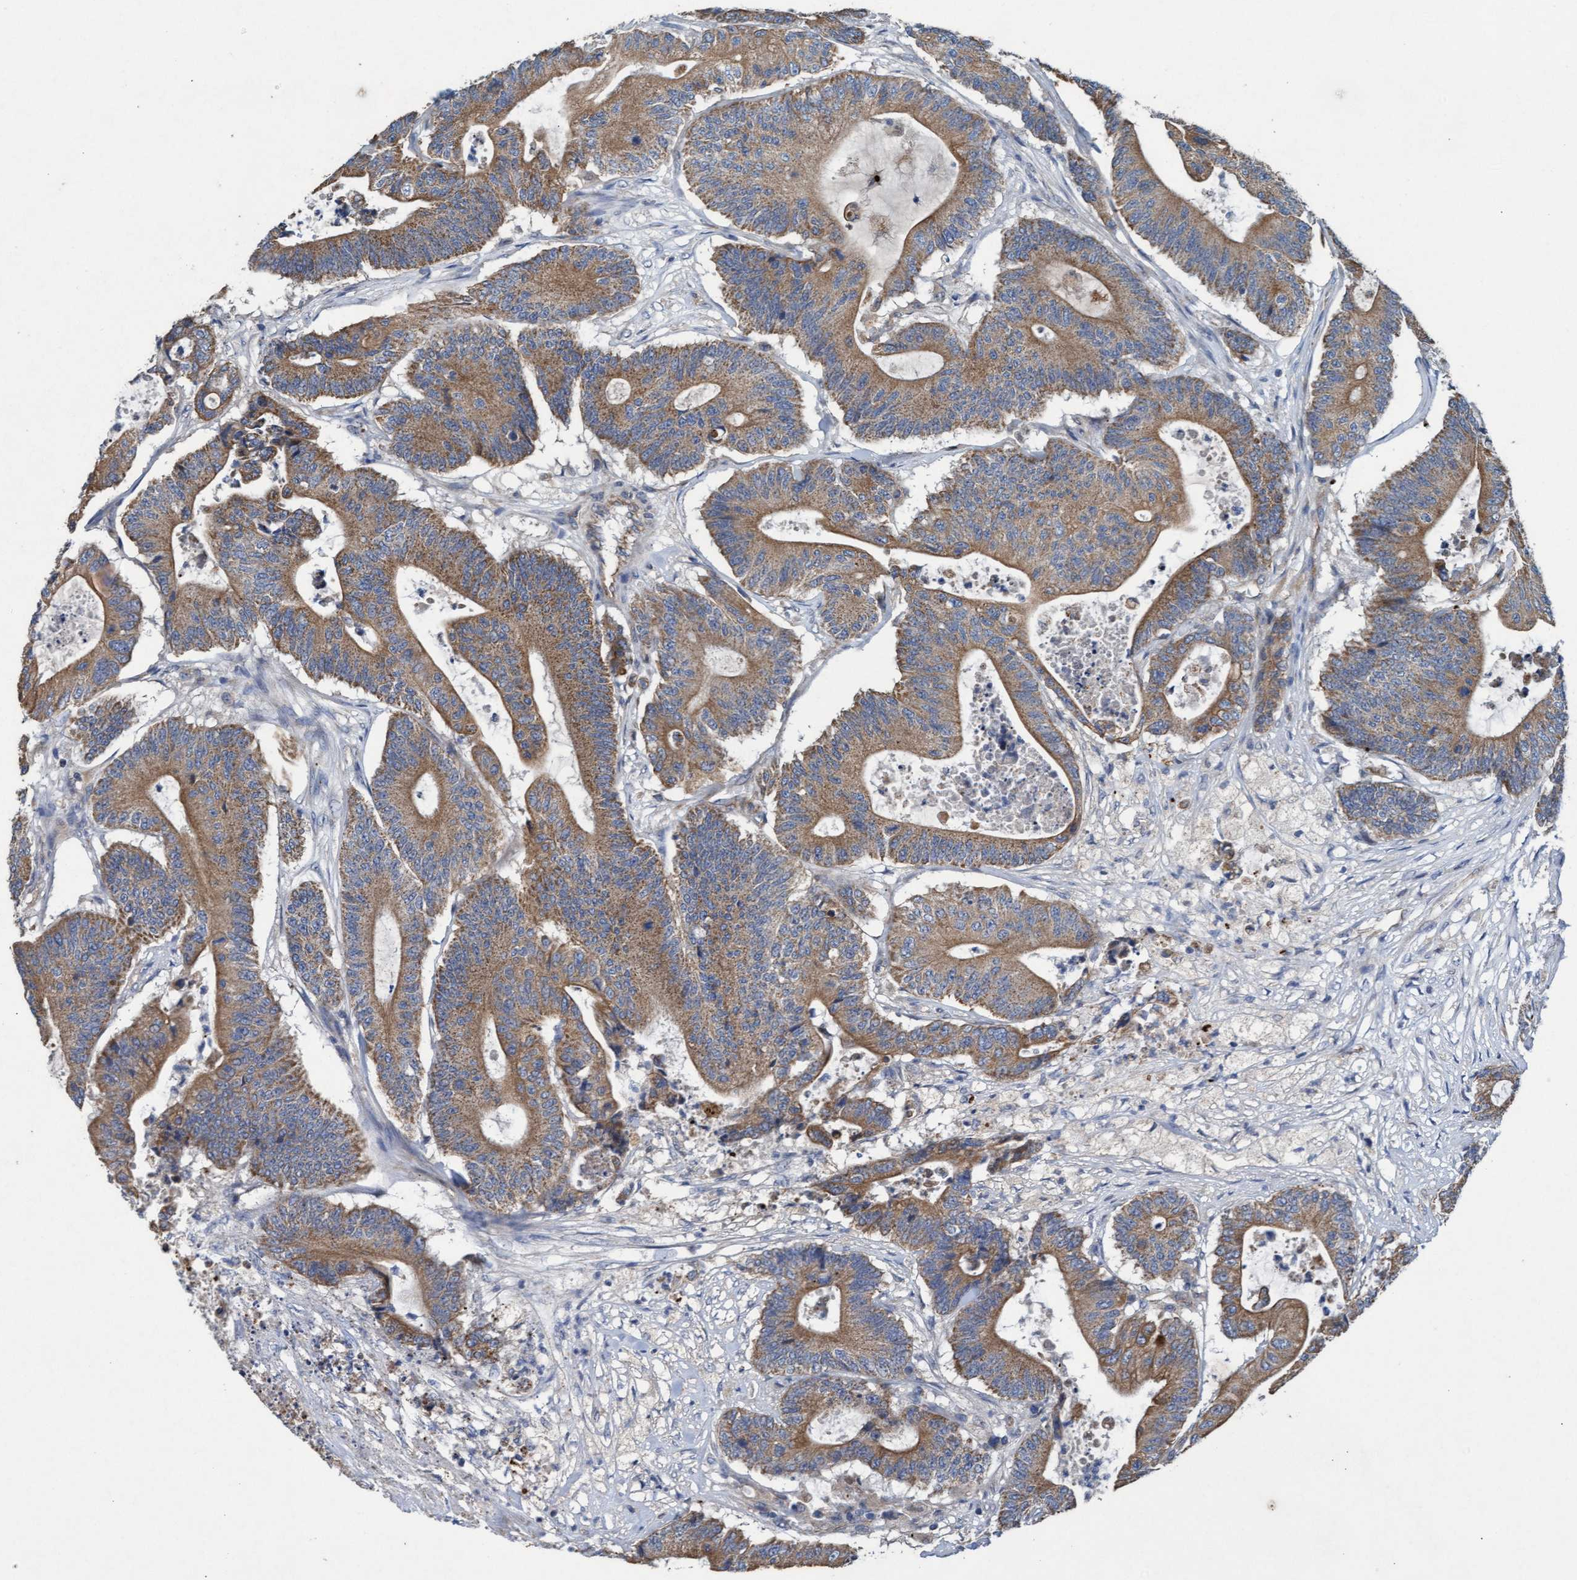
{"staining": {"intensity": "moderate", "quantity": ">75%", "location": "cytoplasmic/membranous"}, "tissue": "colorectal cancer", "cell_type": "Tumor cells", "image_type": "cancer", "snomed": [{"axis": "morphology", "description": "Adenocarcinoma, NOS"}, {"axis": "topography", "description": "Colon"}], "caption": "Protein expression analysis of human colorectal cancer reveals moderate cytoplasmic/membranous staining in approximately >75% of tumor cells.", "gene": "MRPL38", "patient": {"sex": "female", "age": 84}}